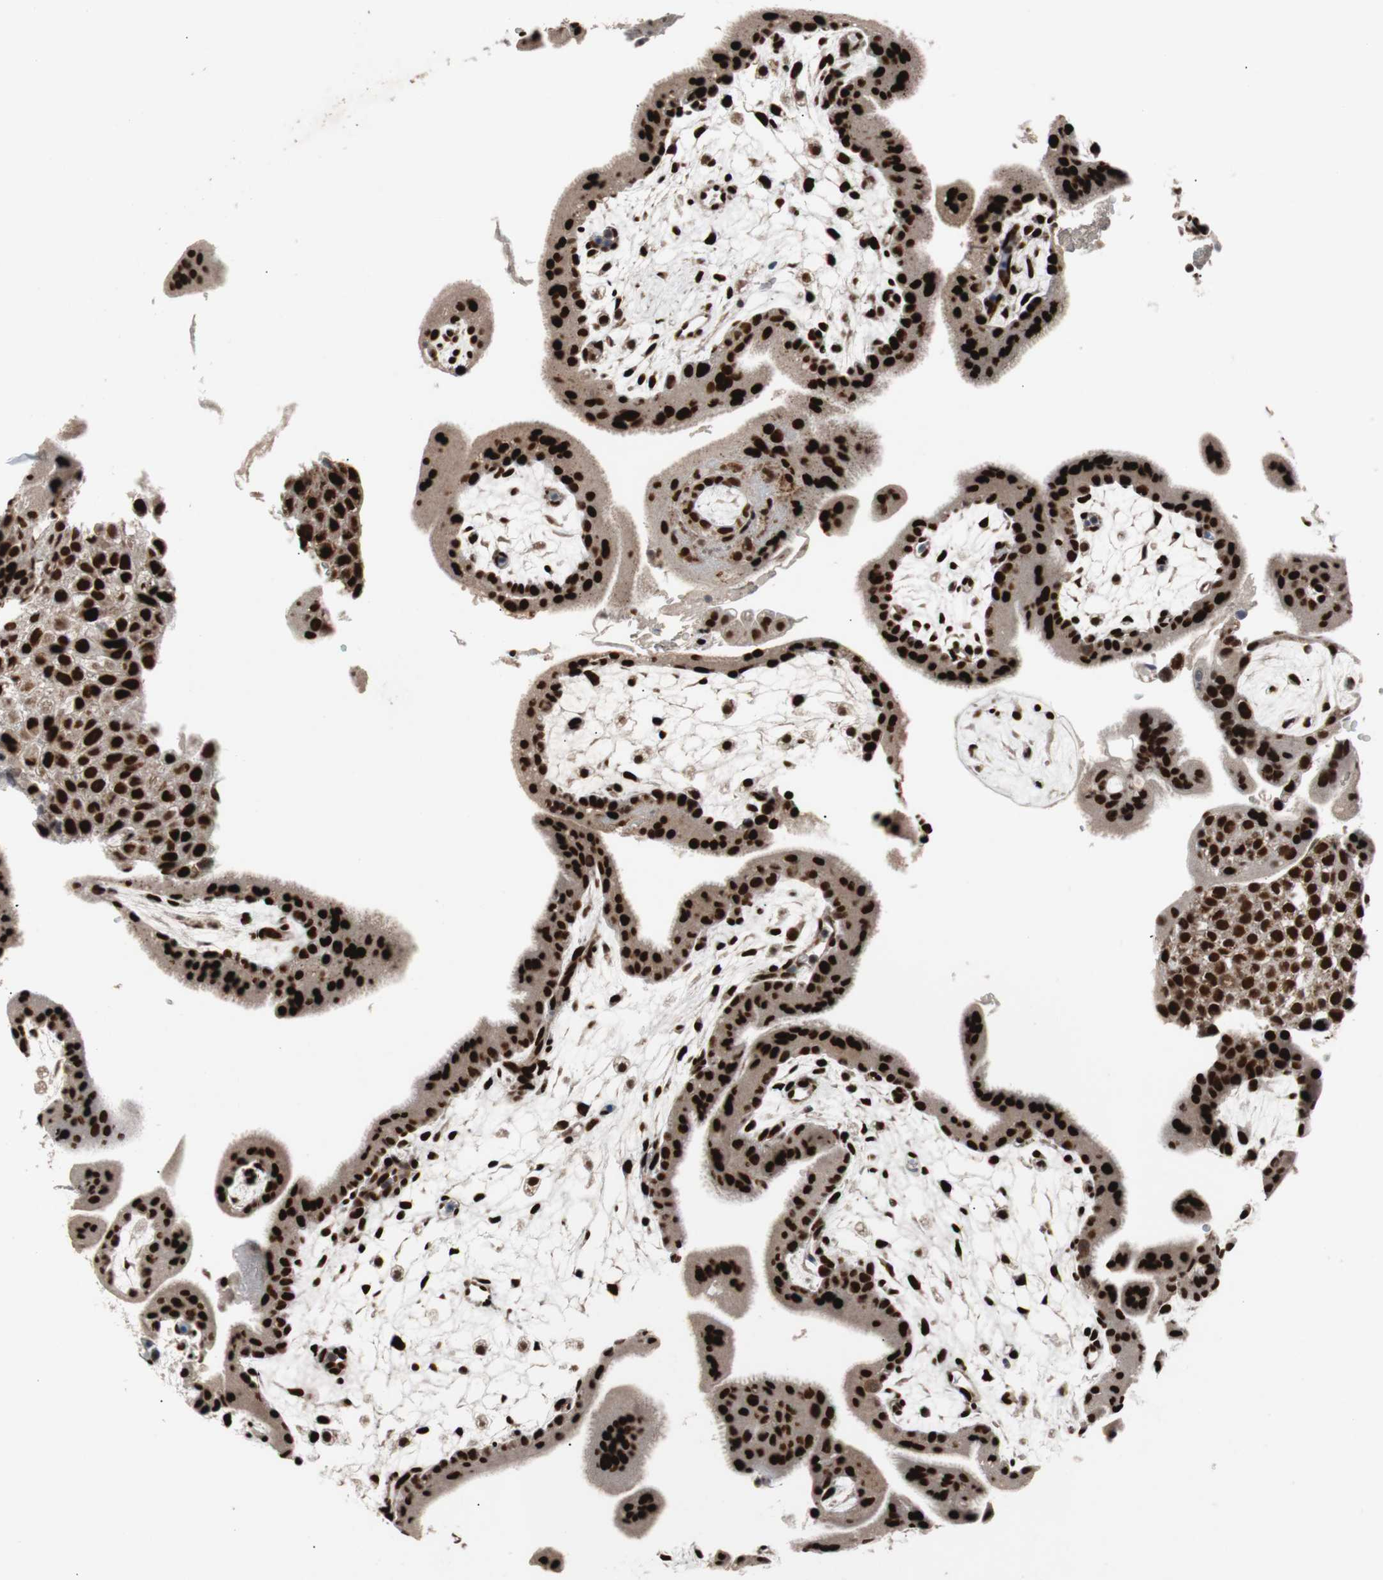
{"staining": {"intensity": "strong", "quantity": ">75%", "location": "nuclear"}, "tissue": "placenta", "cell_type": "Decidual cells", "image_type": "normal", "snomed": [{"axis": "morphology", "description": "Normal tissue, NOS"}, {"axis": "topography", "description": "Placenta"}], "caption": "Placenta stained for a protein exhibits strong nuclear positivity in decidual cells. The staining was performed using DAB, with brown indicating positive protein expression. Nuclei are stained blue with hematoxylin.", "gene": "NBL1", "patient": {"sex": "female", "age": 35}}